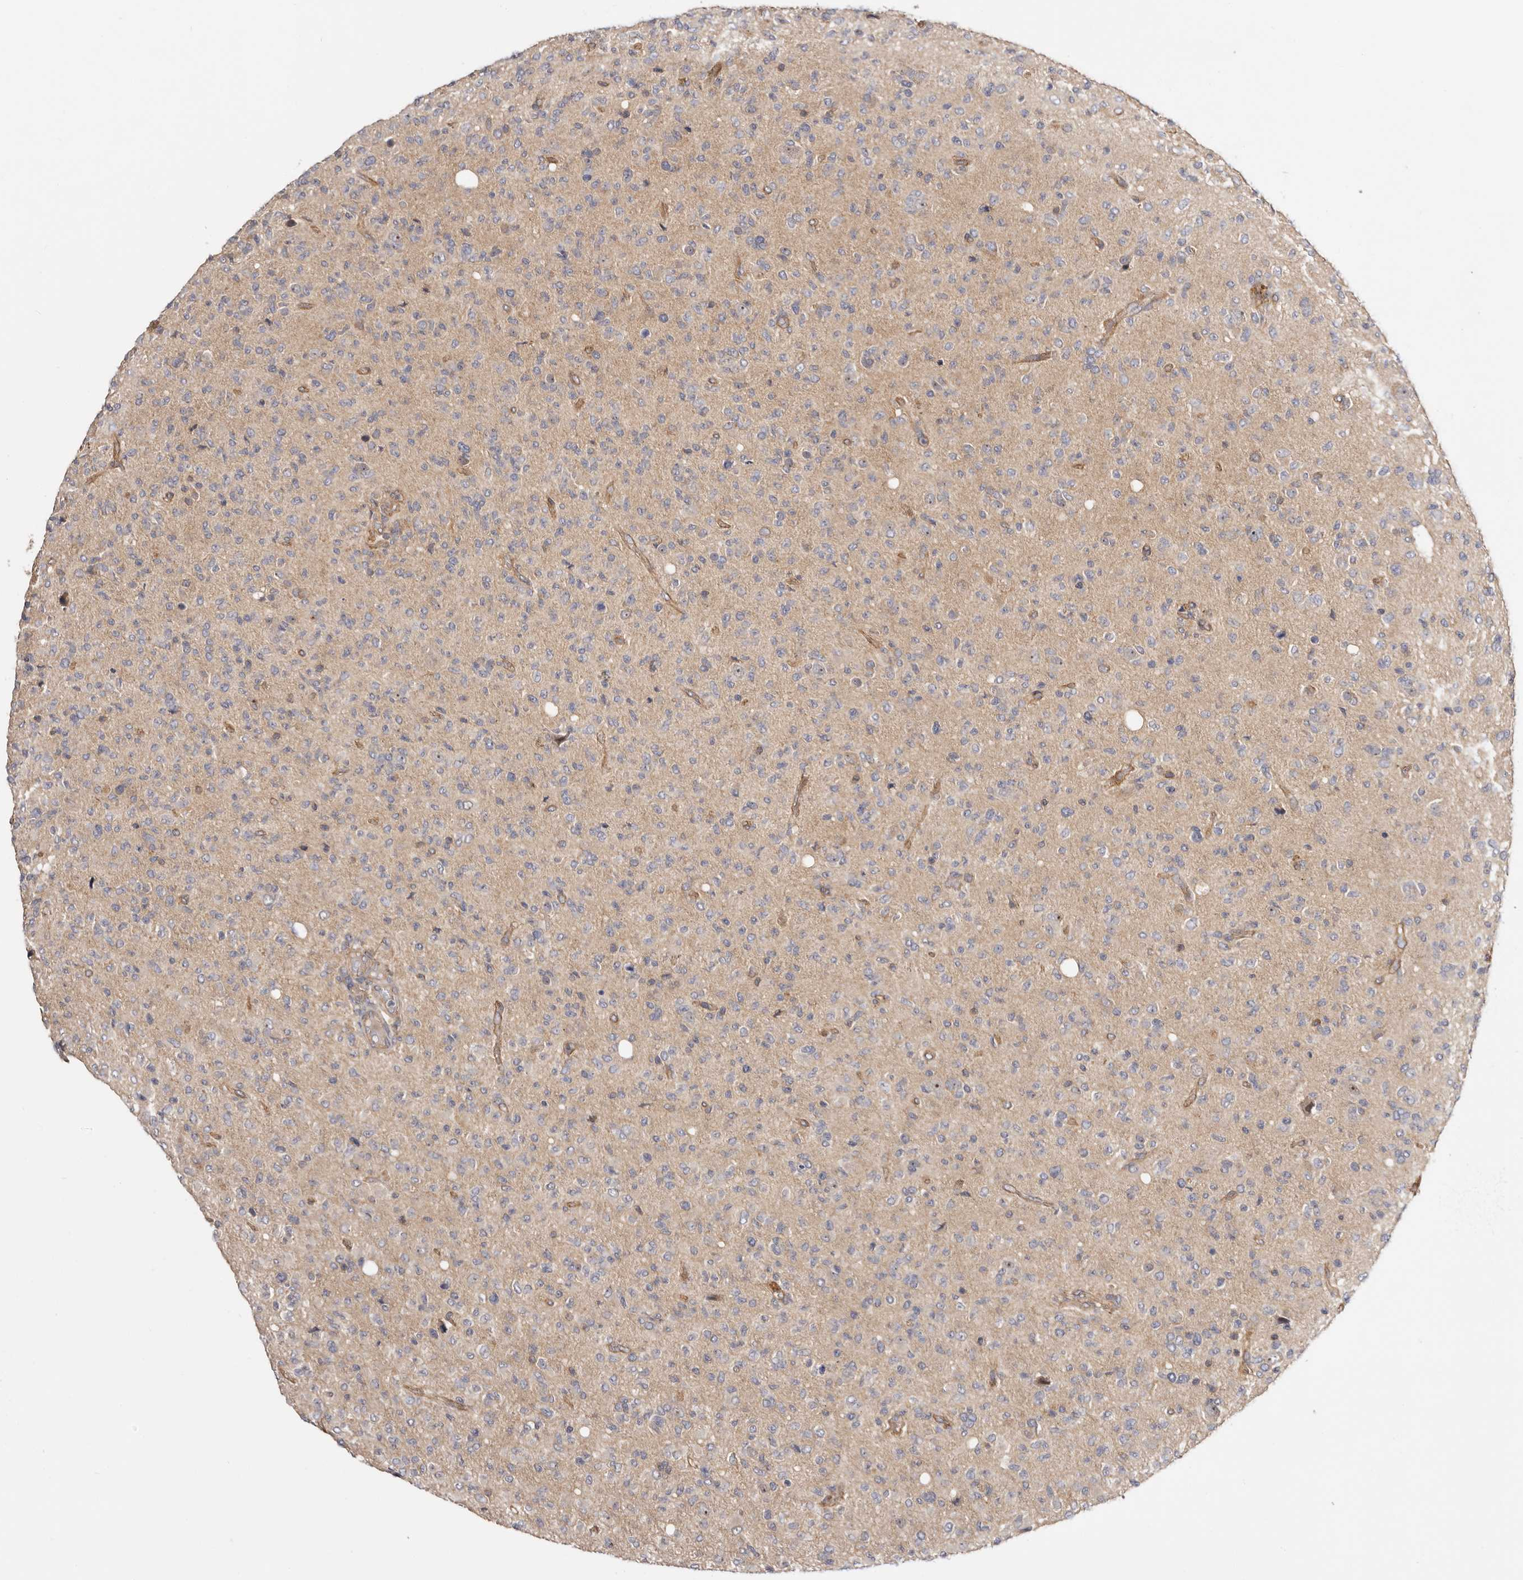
{"staining": {"intensity": "weak", "quantity": "25%-75%", "location": "cytoplasmic/membranous"}, "tissue": "glioma", "cell_type": "Tumor cells", "image_type": "cancer", "snomed": [{"axis": "morphology", "description": "Glioma, malignant, High grade"}, {"axis": "topography", "description": "Brain"}], "caption": "Immunohistochemistry staining of glioma, which exhibits low levels of weak cytoplasmic/membranous staining in approximately 25%-75% of tumor cells indicating weak cytoplasmic/membranous protein staining. The staining was performed using DAB (brown) for protein detection and nuclei were counterstained in hematoxylin (blue).", "gene": "PANK4", "patient": {"sex": "female", "age": 57}}